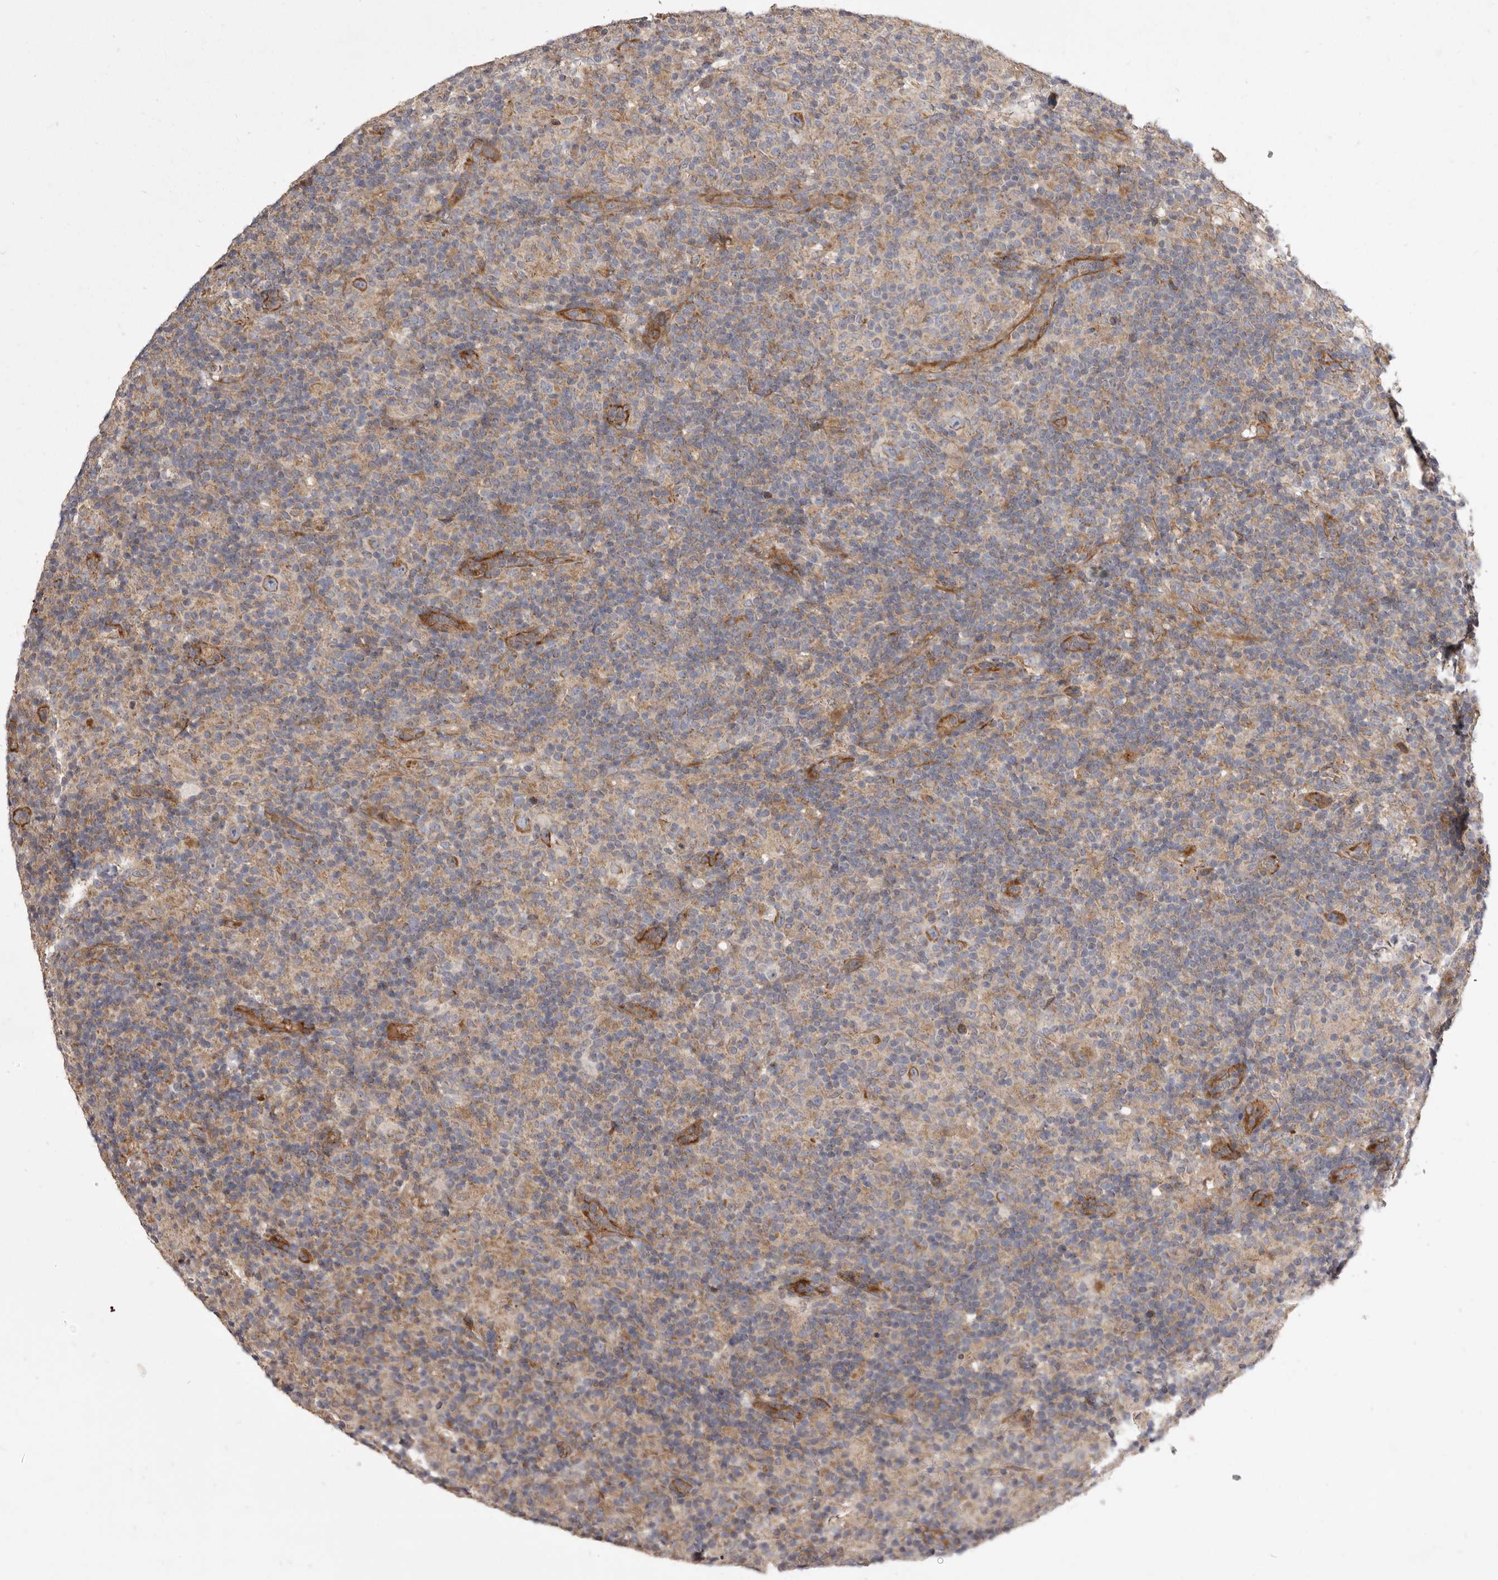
{"staining": {"intensity": "moderate", "quantity": ">75%", "location": "cytoplasmic/membranous"}, "tissue": "lymphoma", "cell_type": "Tumor cells", "image_type": "cancer", "snomed": [{"axis": "morphology", "description": "Hodgkin's disease, NOS"}, {"axis": "topography", "description": "Lymph node"}], "caption": "Immunohistochemical staining of human lymphoma reveals medium levels of moderate cytoplasmic/membranous protein expression in about >75% of tumor cells.", "gene": "VPS45", "patient": {"sex": "male", "age": 70}}